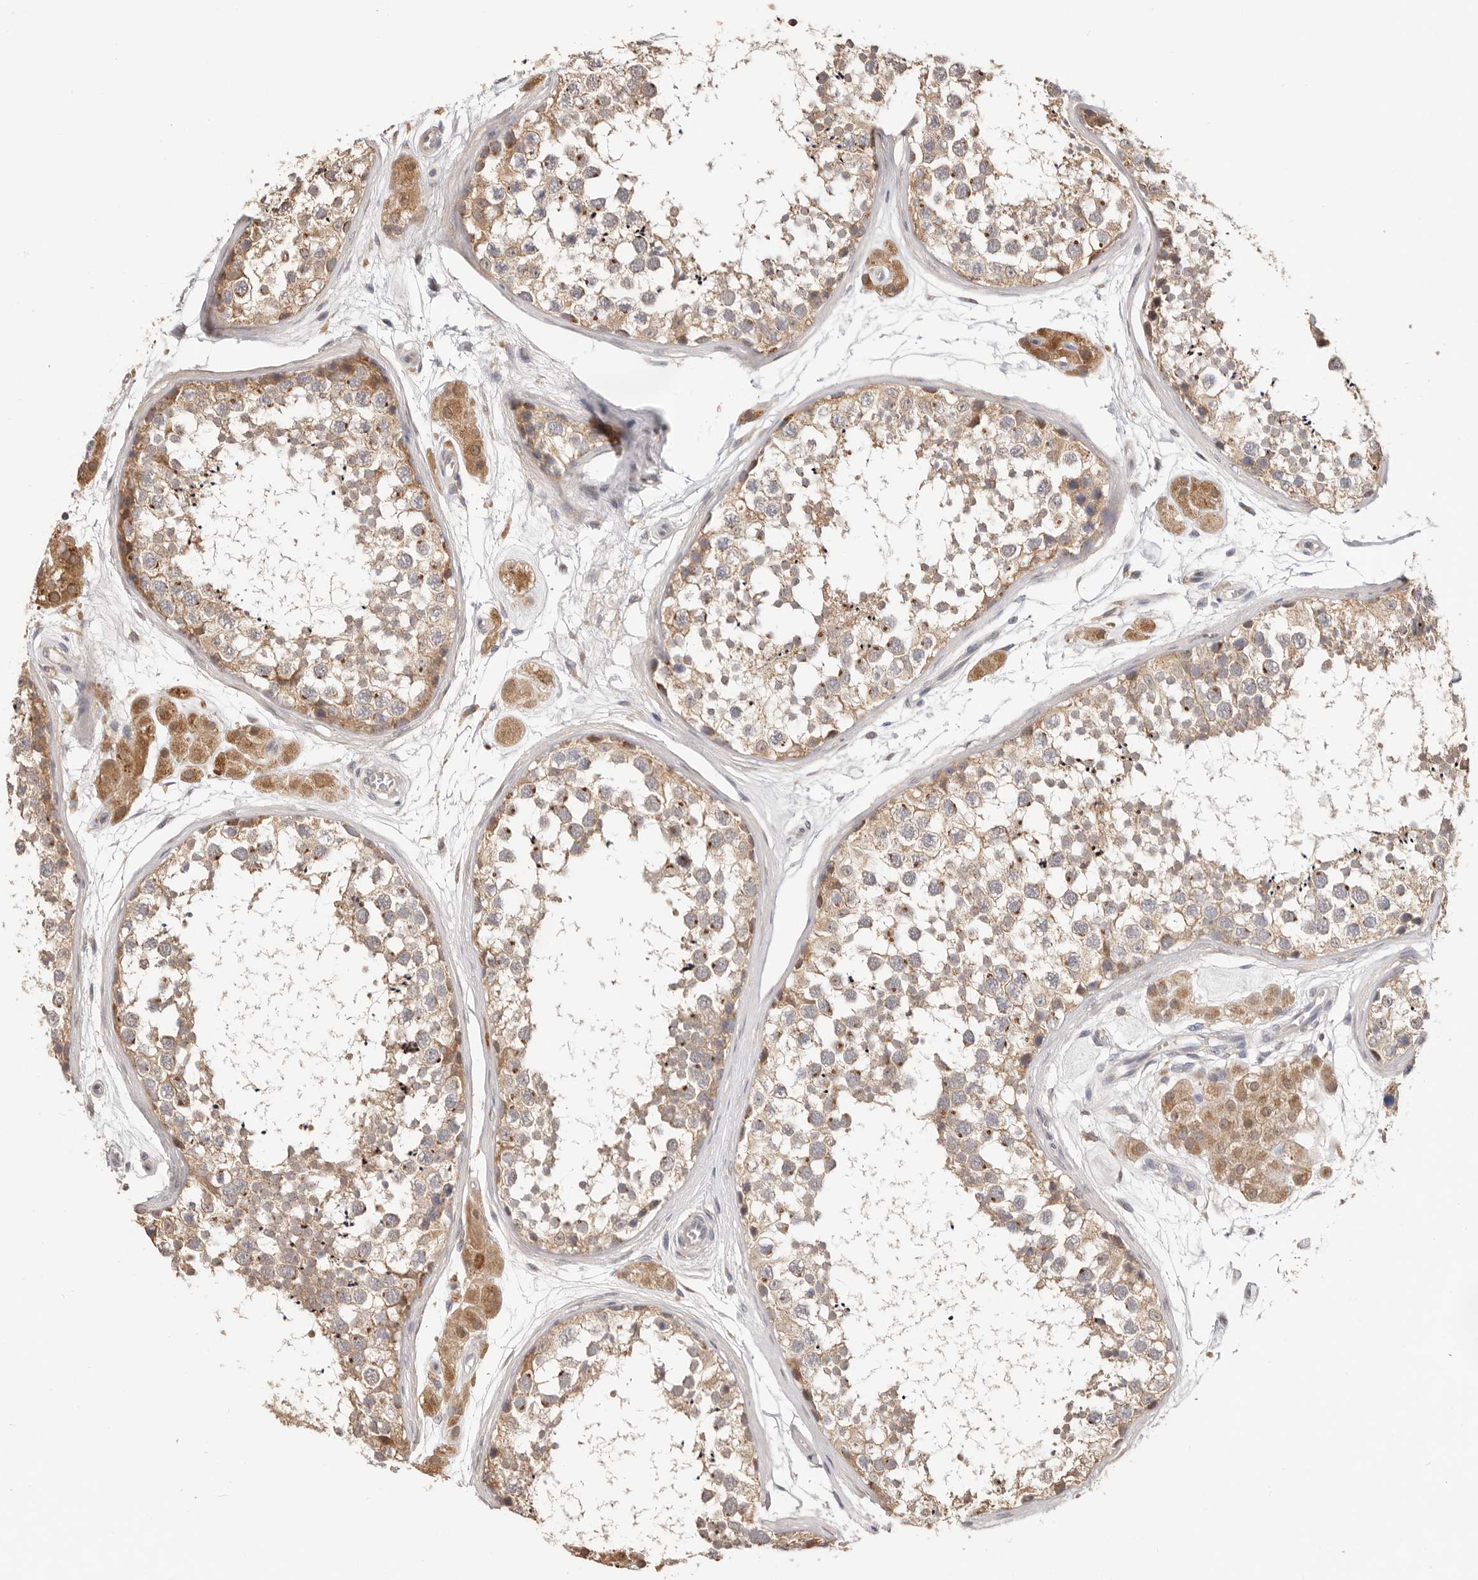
{"staining": {"intensity": "moderate", "quantity": "25%-75%", "location": "cytoplasmic/membranous"}, "tissue": "testis", "cell_type": "Cells in seminiferous ducts", "image_type": "normal", "snomed": [{"axis": "morphology", "description": "Normal tissue, NOS"}, {"axis": "topography", "description": "Testis"}], "caption": "Immunohistochemical staining of normal human testis shows 25%-75% levels of moderate cytoplasmic/membranous protein staining in about 25%-75% of cells in seminiferous ducts. The staining is performed using DAB brown chromogen to label protein expression. The nuclei are counter-stained blue using hematoxylin.", "gene": "LRP6", "patient": {"sex": "male", "age": 56}}